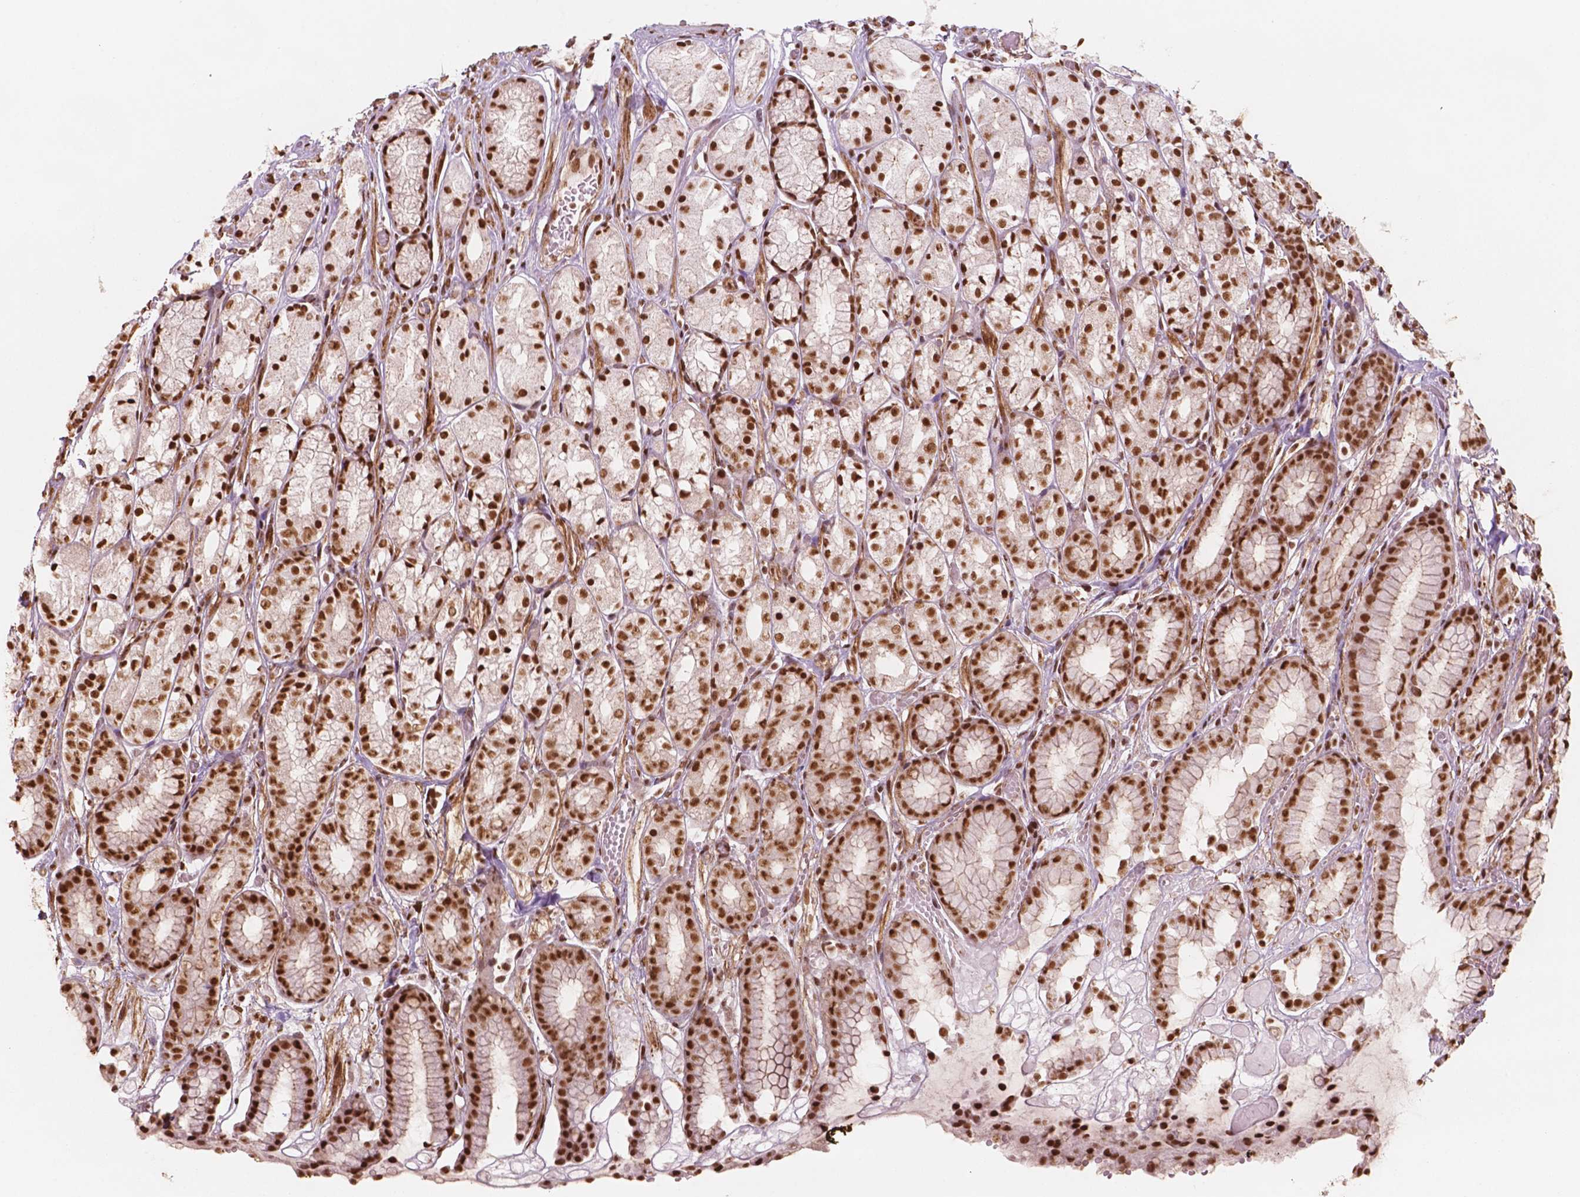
{"staining": {"intensity": "strong", "quantity": ">75%", "location": "nuclear"}, "tissue": "stomach", "cell_type": "Glandular cells", "image_type": "normal", "snomed": [{"axis": "morphology", "description": "Normal tissue, NOS"}, {"axis": "topography", "description": "Stomach"}], "caption": "Glandular cells show high levels of strong nuclear expression in approximately >75% of cells in unremarkable human stomach.", "gene": "GTF3C5", "patient": {"sex": "male", "age": 70}}